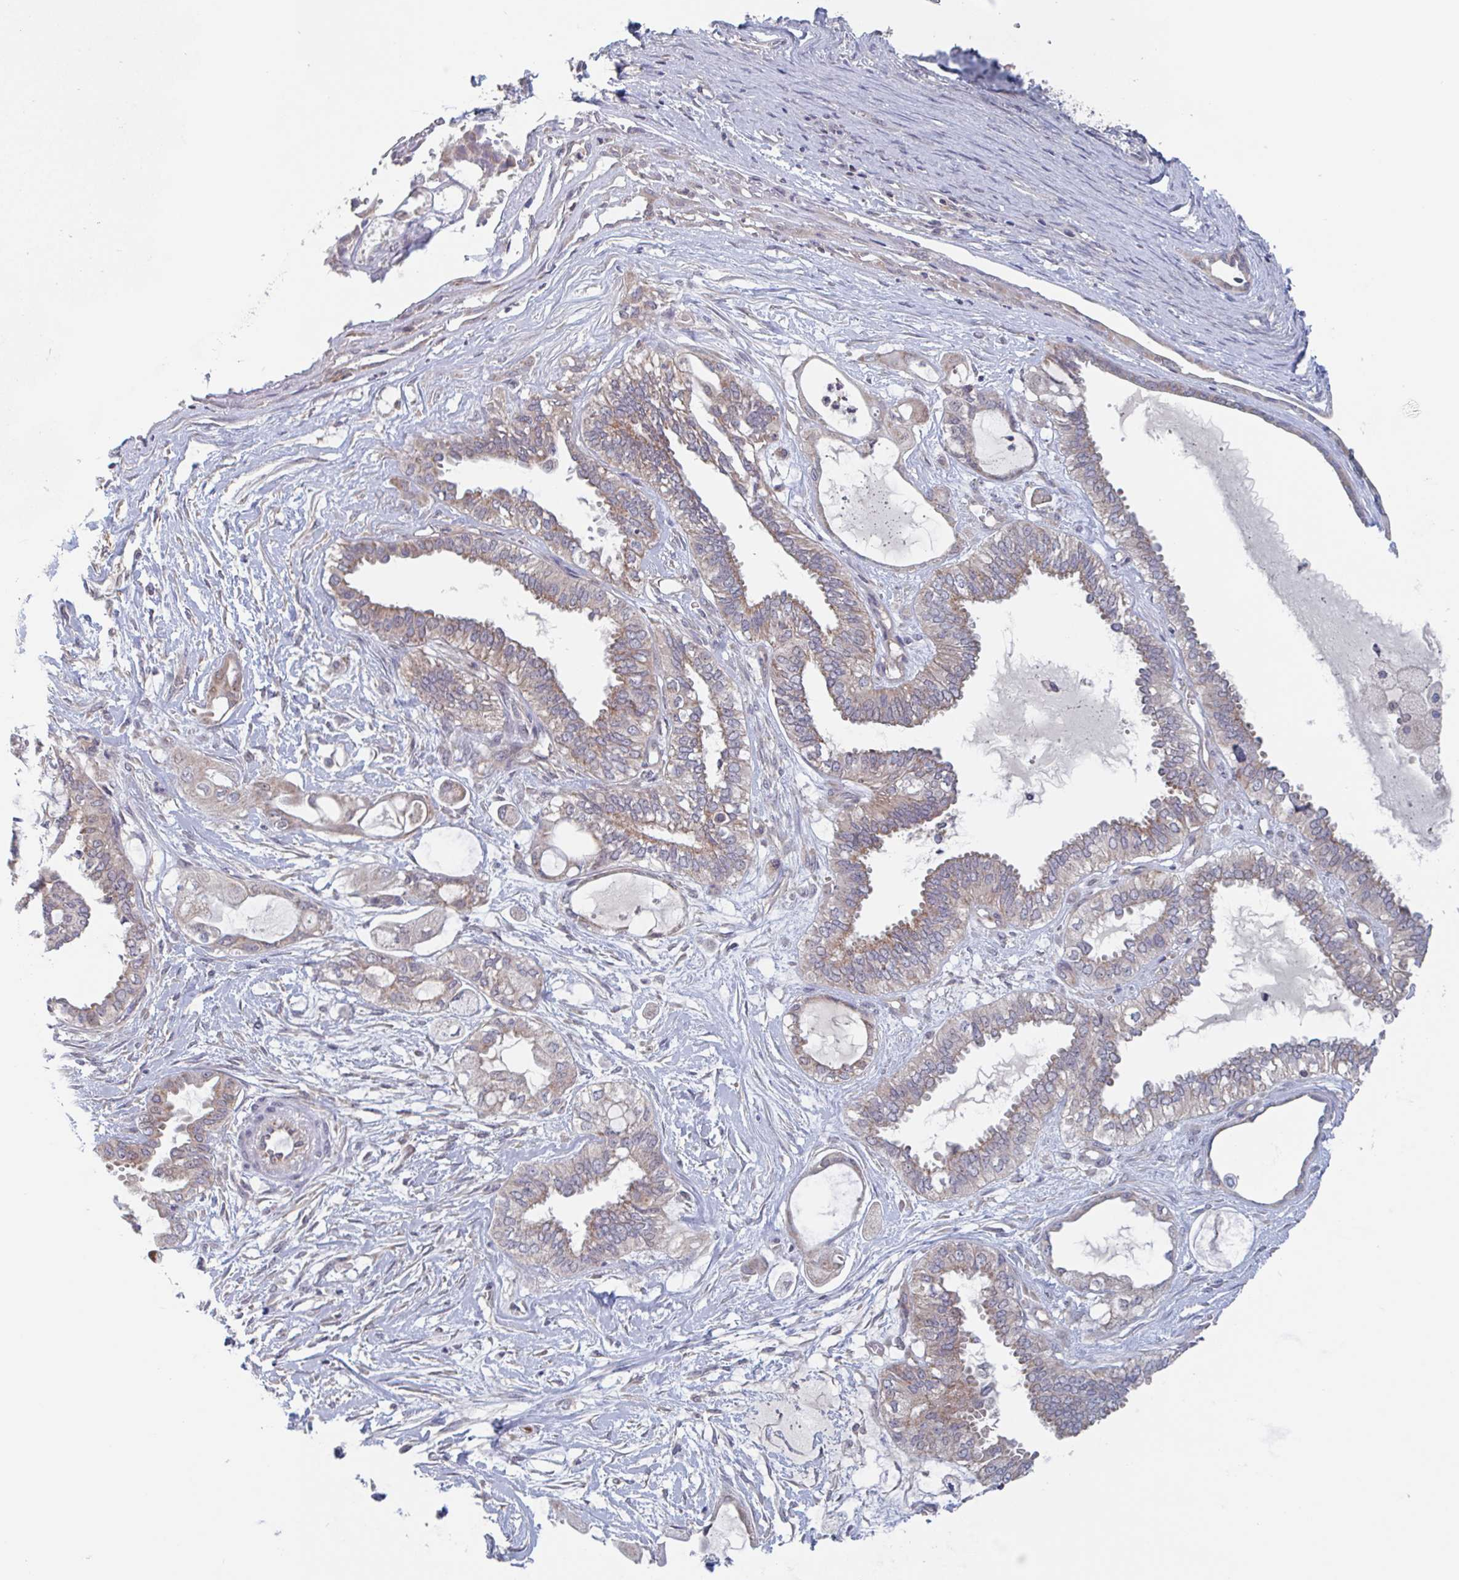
{"staining": {"intensity": "moderate", "quantity": ">75%", "location": "cytoplasmic/membranous"}, "tissue": "ovarian cancer", "cell_type": "Tumor cells", "image_type": "cancer", "snomed": [{"axis": "morphology", "description": "Carcinoma, NOS"}, {"axis": "morphology", "description": "Carcinoma, endometroid"}, {"axis": "topography", "description": "Ovary"}], "caption": "Immunohistochemical staining of human ovarian cancer shows moderate cytoplasmic/membranous protein staining in about >75% of tumor cells.", "gene": "SURF1", "patient": {"sex": "female", "age": 50}}